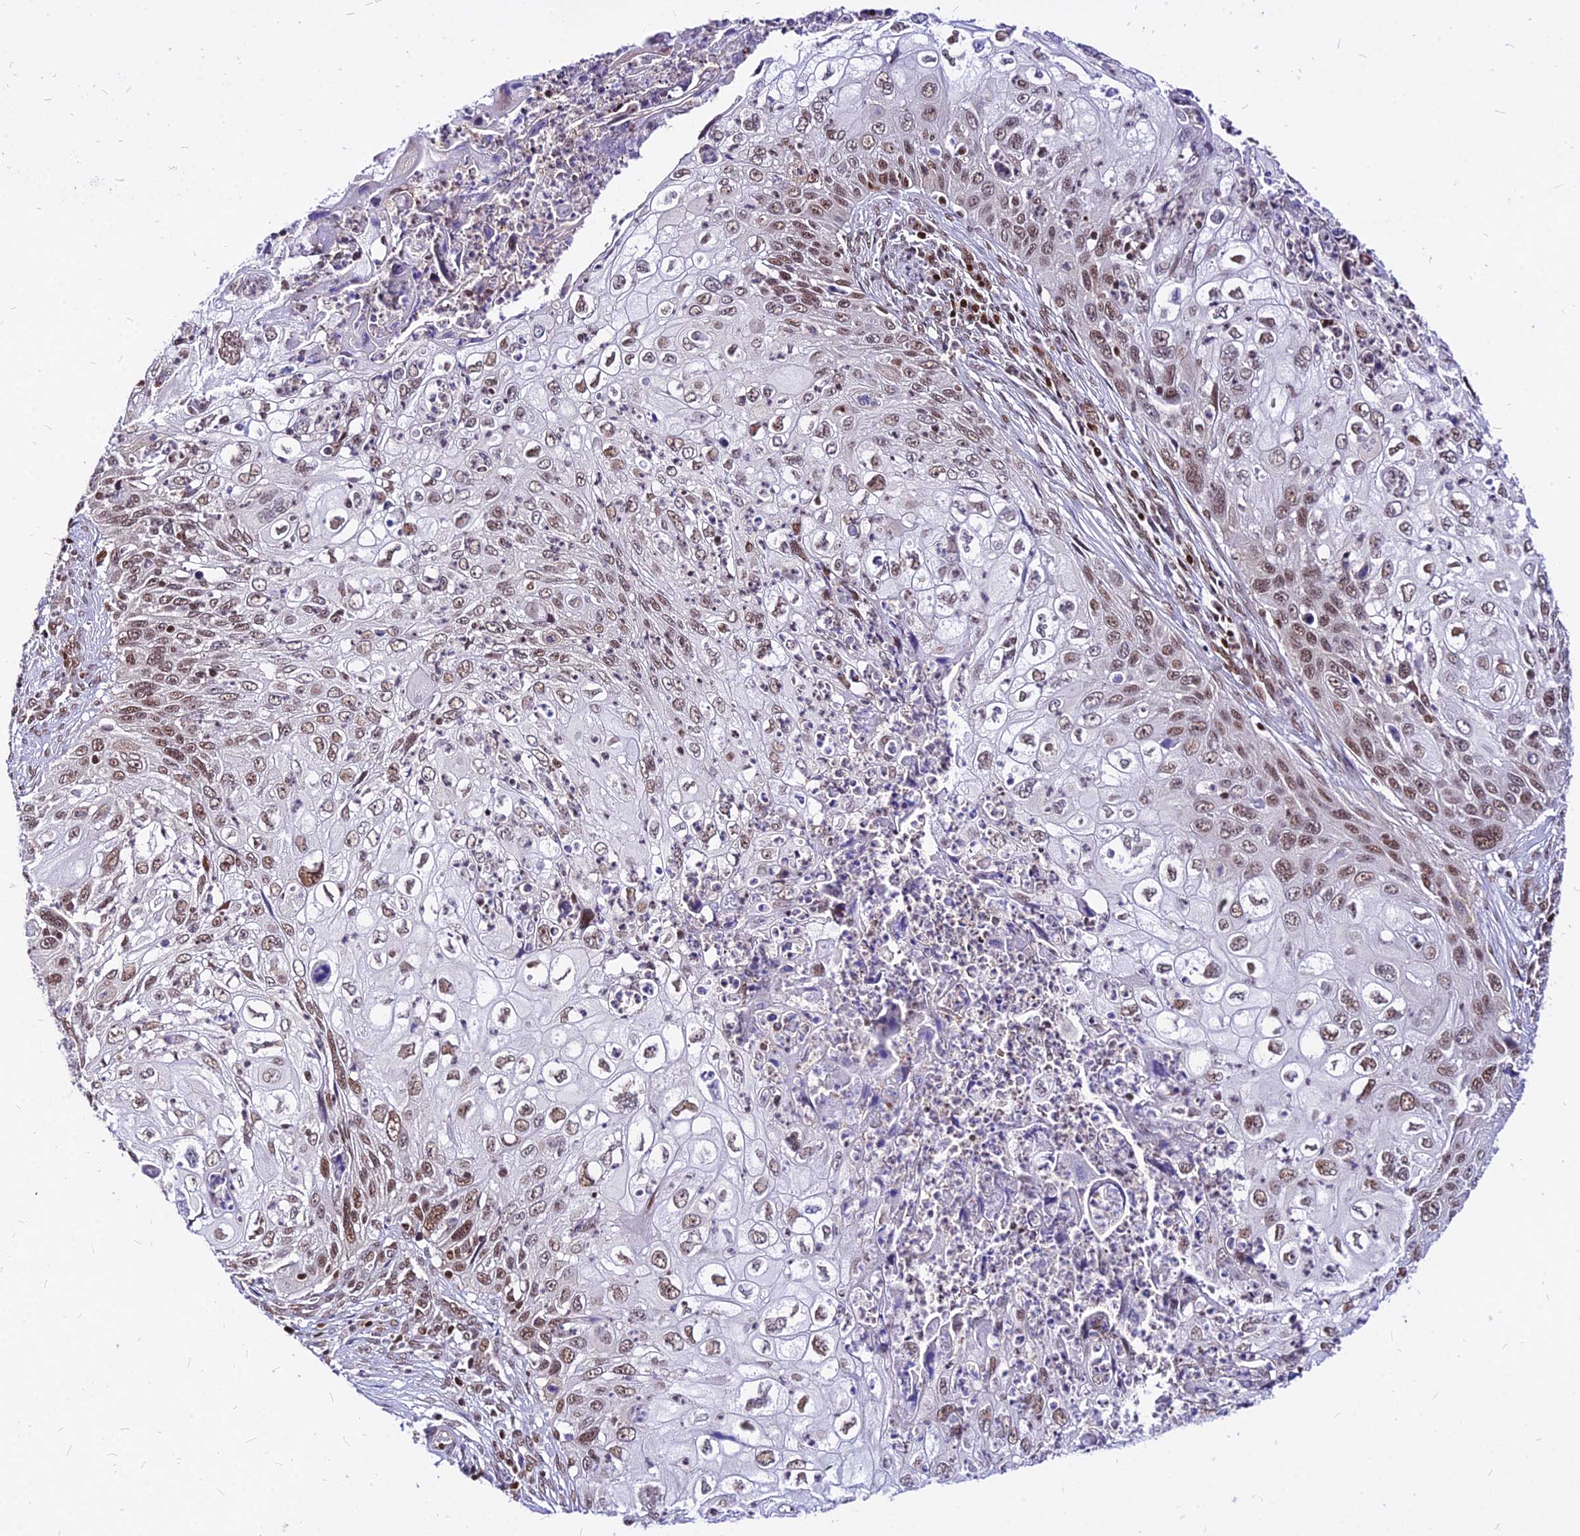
{"staining": {"intensity": "moderate", "quantity": "25%-75%", "location": "nuclear"}, "tissue": "cervical cancer", "cell_type": "Tumor cells", "image_type": "cancer", "snomed": [{"axis": "morphology", "description": "Squamous cell carcinoma, NOS"}, {"axis": "topography", "description": "Cervix"}], "caption": "The photomicrograph demonstrates staining of cervical cancer, revealing moderate nuclear protein expression (brown color) within tumor cells. (DAB (3,3'-diaminobenzidine) IHC with brightfield microscopy, high magnification).", "gene": "PAXX", "patient": {"sex": "female", "age": 70}}